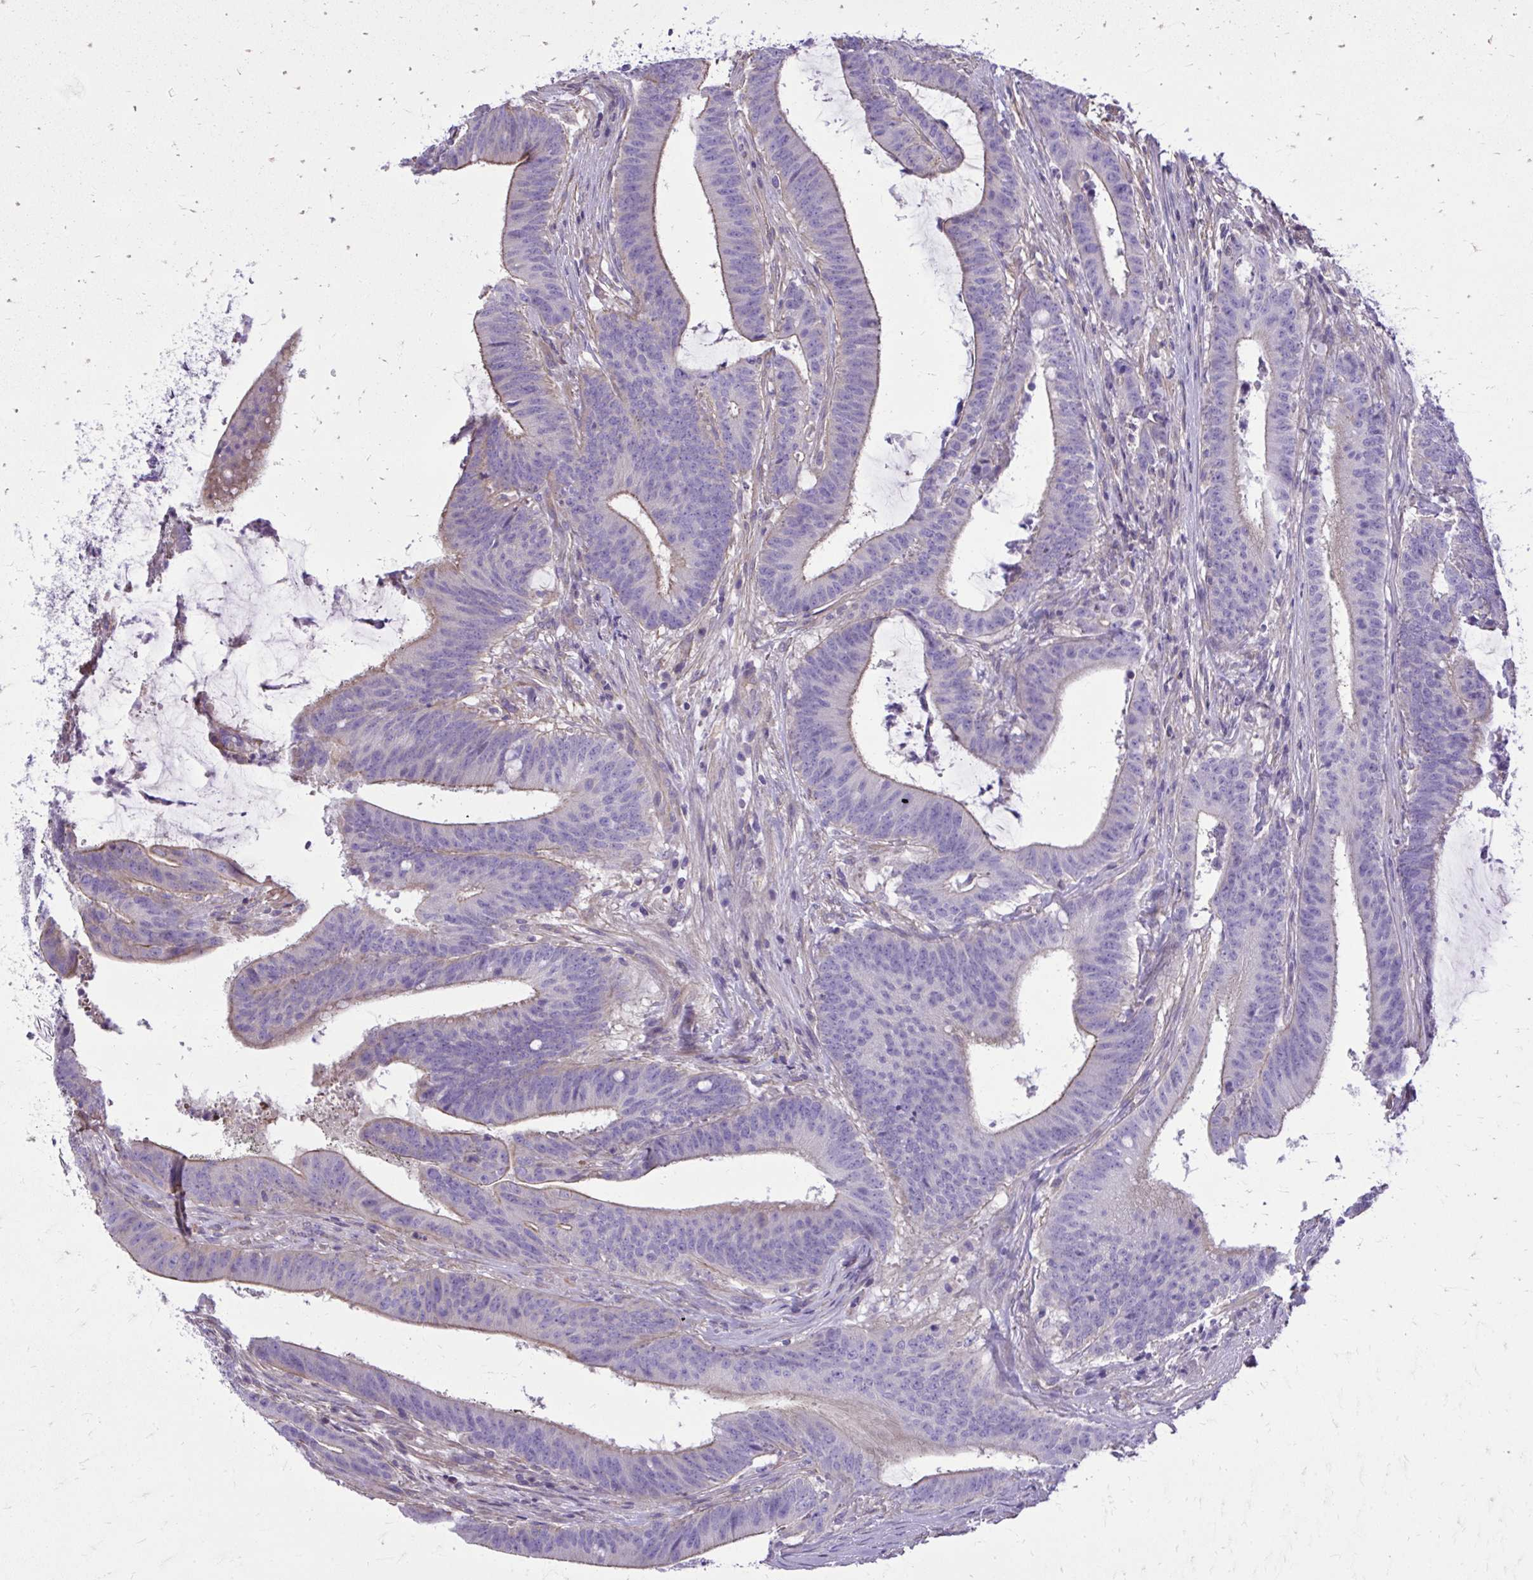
{"staining": {"intensity": "moderate", "quantity": "25%-75%", "location": "cytoplasmic/membranous"}, "tissue": "colorectal cancer", "cell_type": "Tumor cells", "image_type": "cancer", "snomed": [{"axis": "morphology", "description": "Adenocarcinoma, NOS"}, {"axis": "topography", "description": "Colon"}], "caption": "Immunohistochemical staining of adenocarcinoma (colorectal) displays medium levels of moderate cytoplasmic/membranous protein expression in approximately 25%-75% of tumor cells. (DAB = brown stain, brightfield microscopy at high magnification).", "gene": "RUNDC3B", "patient": {"sex": "female", "age": 43}}